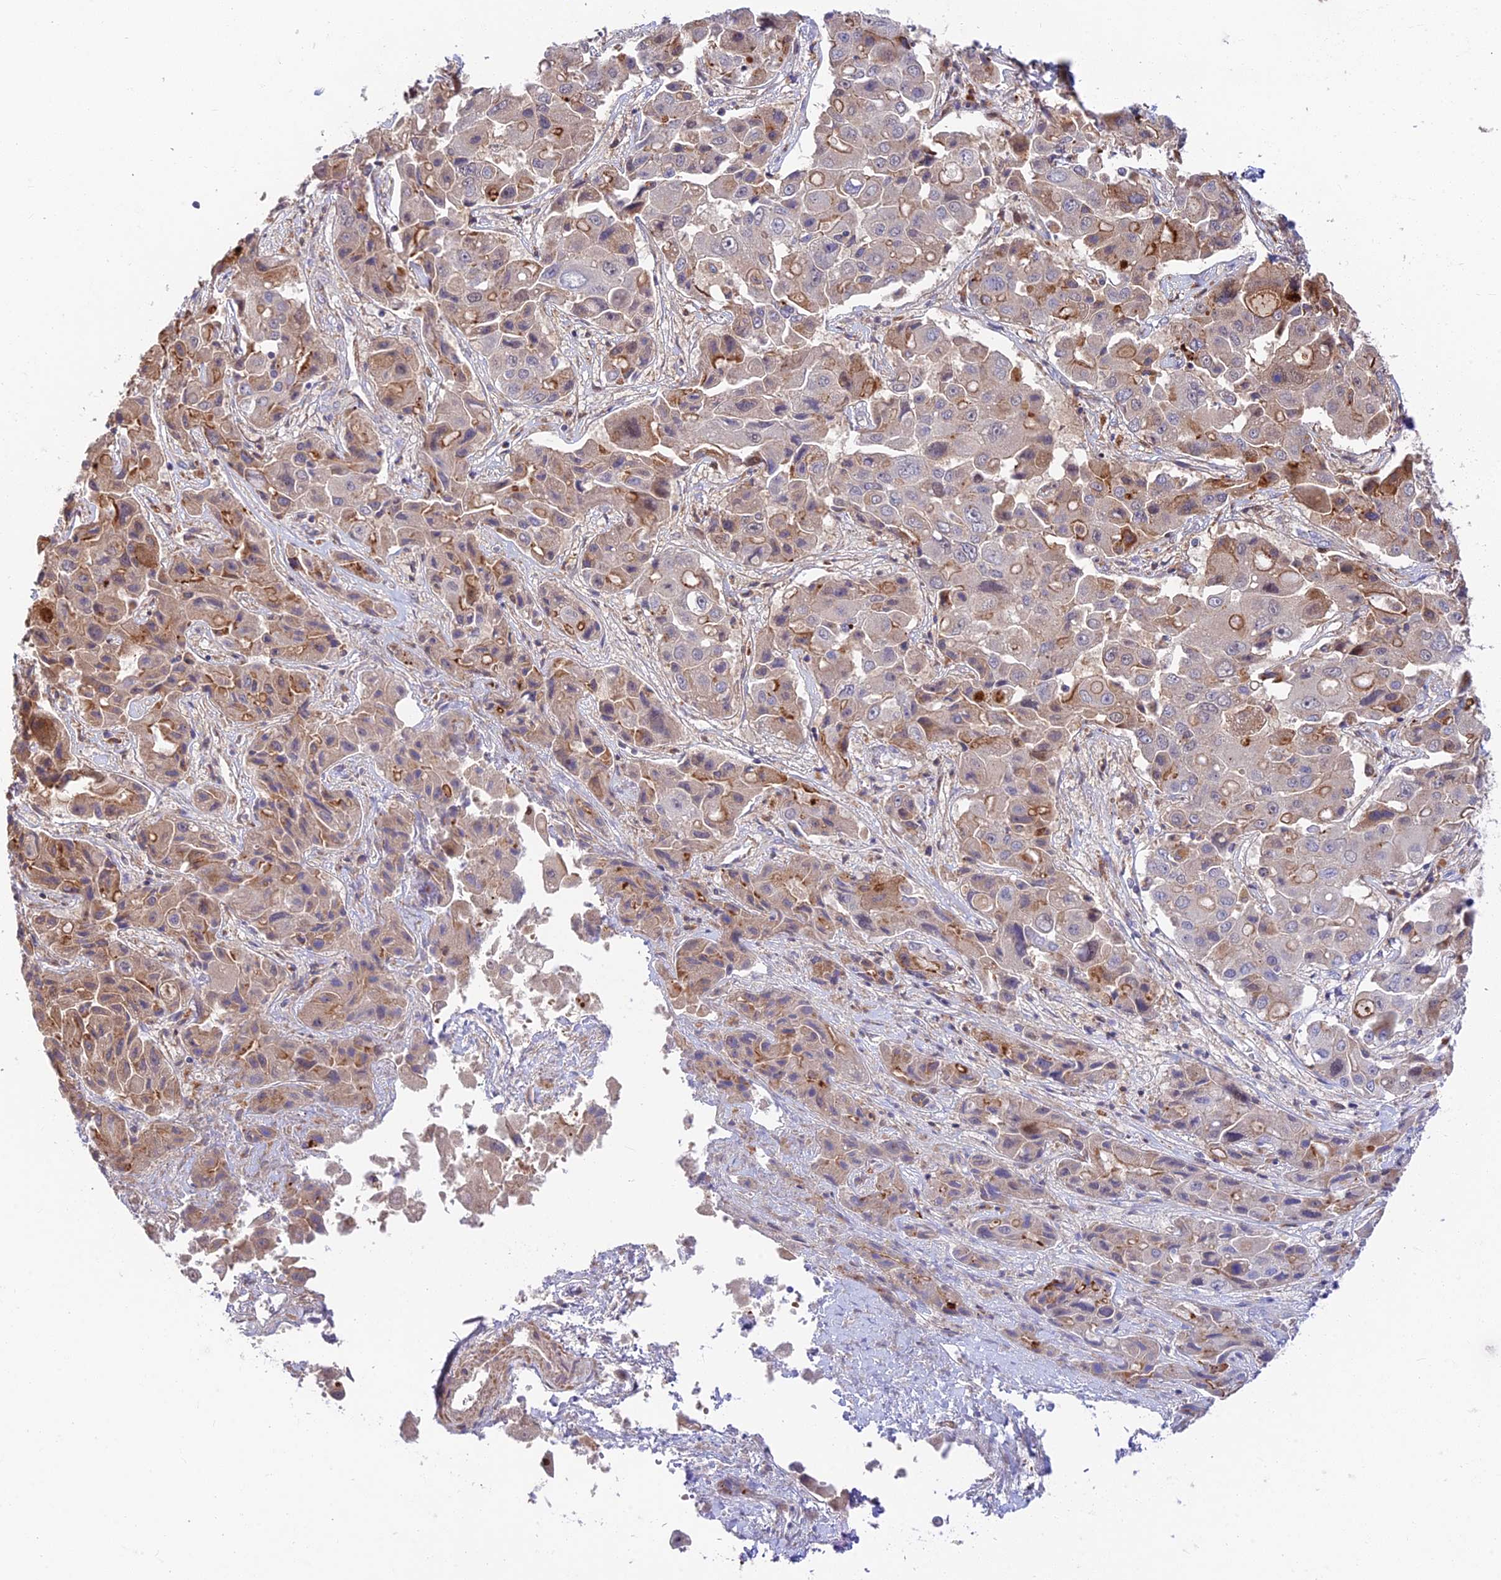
{"staining": {"intensity": "weak", "quantity": "25%-75%", "location": "cytoplasmic/membranous"}, "tissue": "liver cancer", "cell_type": "Tumor cells", "image_type": "cancer", "snomed": [{"axis": "morphology", "description": "Cholangiocarcinoma"}, {"axis": "topography", "description": "Liver"}], "caption": "Immunohistochemical staining of liver cholangiocarcinoma exhibits low levels of weak cytoplasmic/membranous protein staining in about 25%-75% of tumor cells.", "gene": "FUOM", "patient": {"sex": "male", "age": 67}}